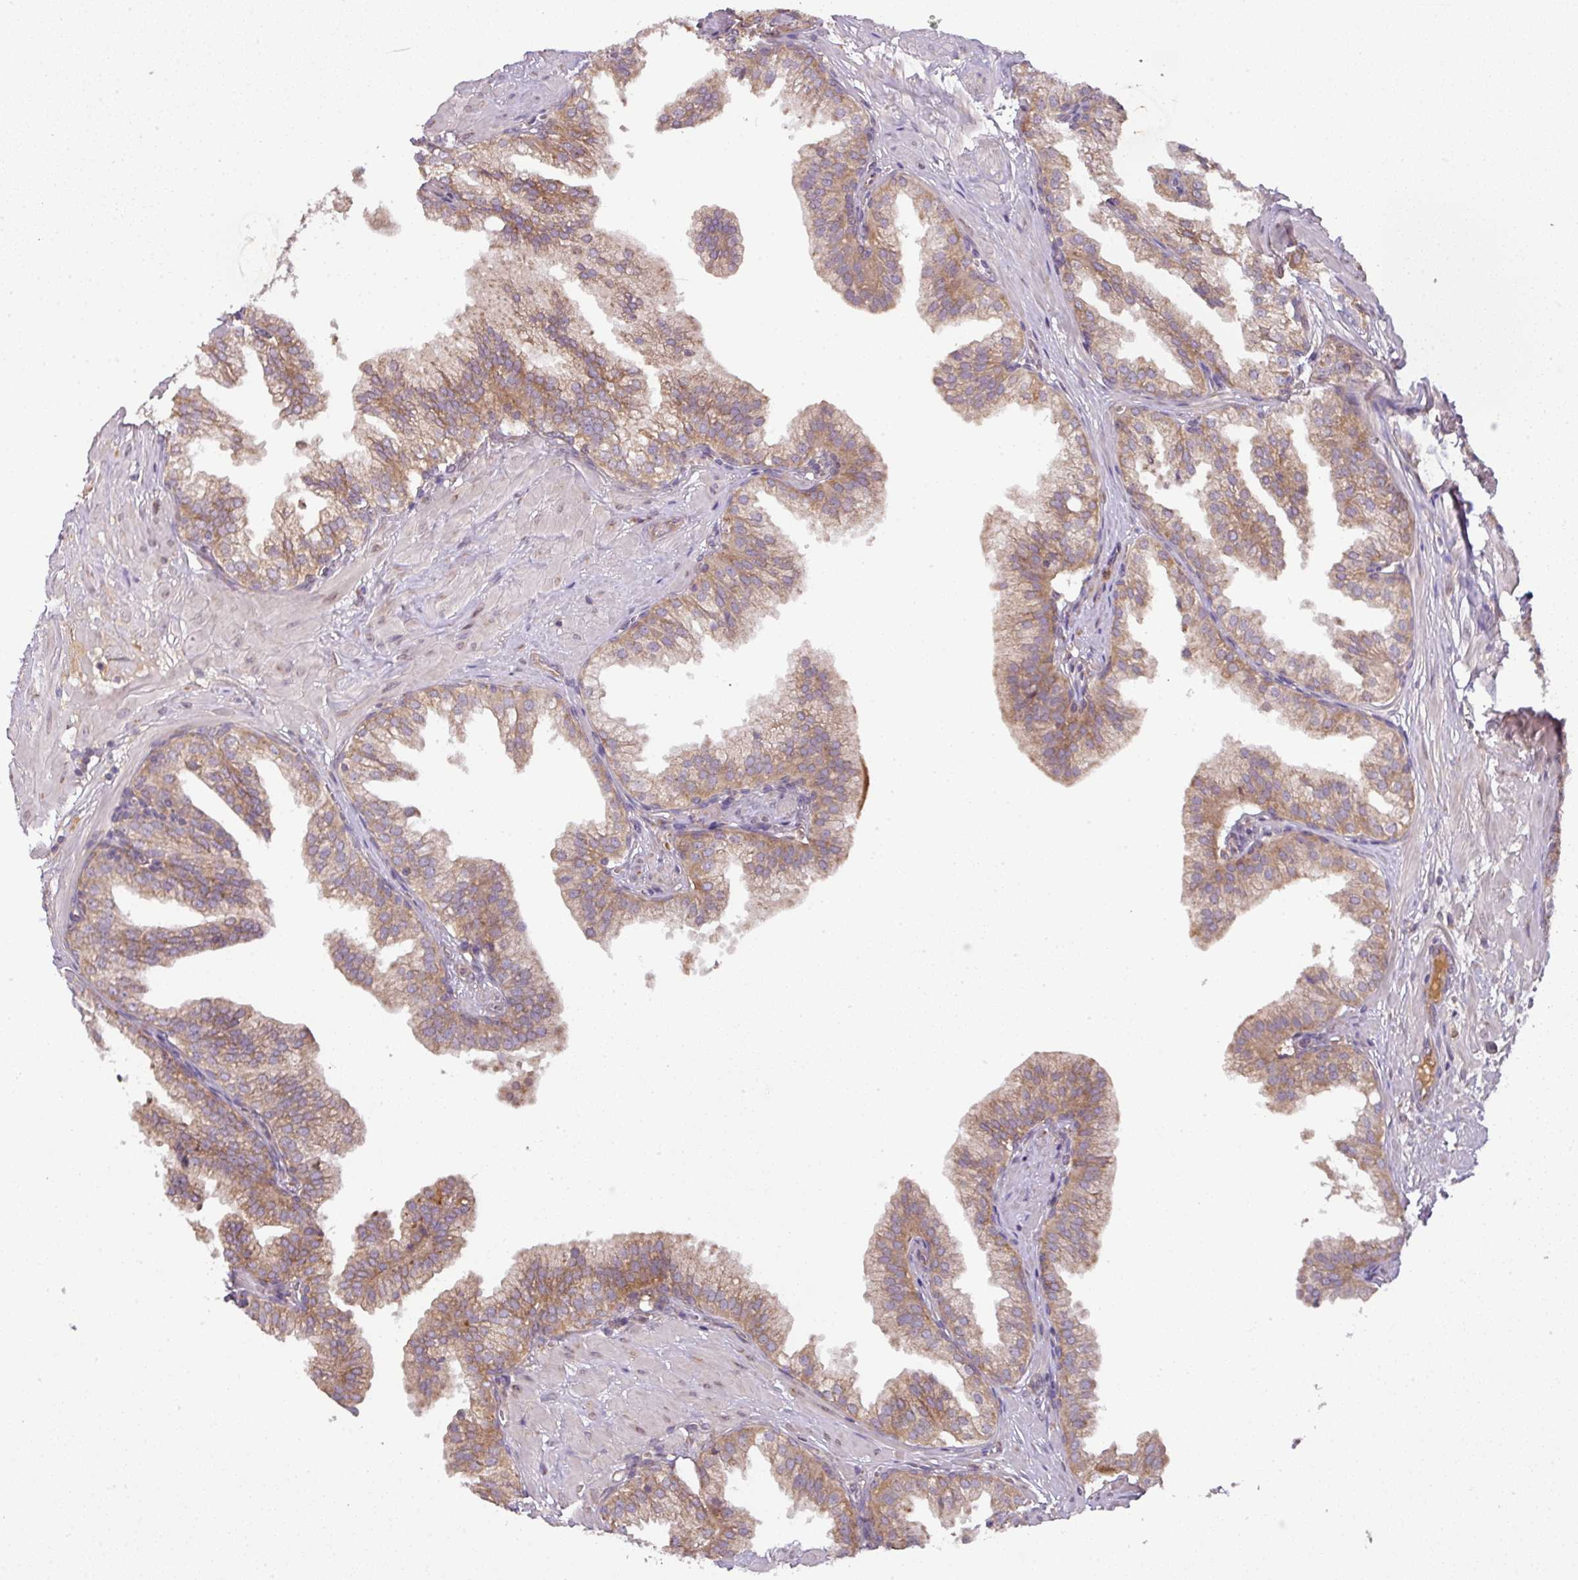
{"staining": {"intensity": "moderate", "quantity": ">75%", "location": "cytoplasmic/membranous"}, "tissue": "prostate", "cell_type": "Glandular cells", "image_type": "normal", "snomed": [{"axis": "morphology", "description": "Normal tissue, NOS"}, {"axis": "topography", "description": "Prostate"}, {"axis": "topography", "description": "Peripheral nerve tissue"}], "caption": "A histopathology image of prostate stained for a protein demonstrates moderate cytoplasmic/membranous brown staining in glandular cells. Nuclei are stained in blue.", "gene": "GALP", "patient": {"sex": "male", "age": 55}}